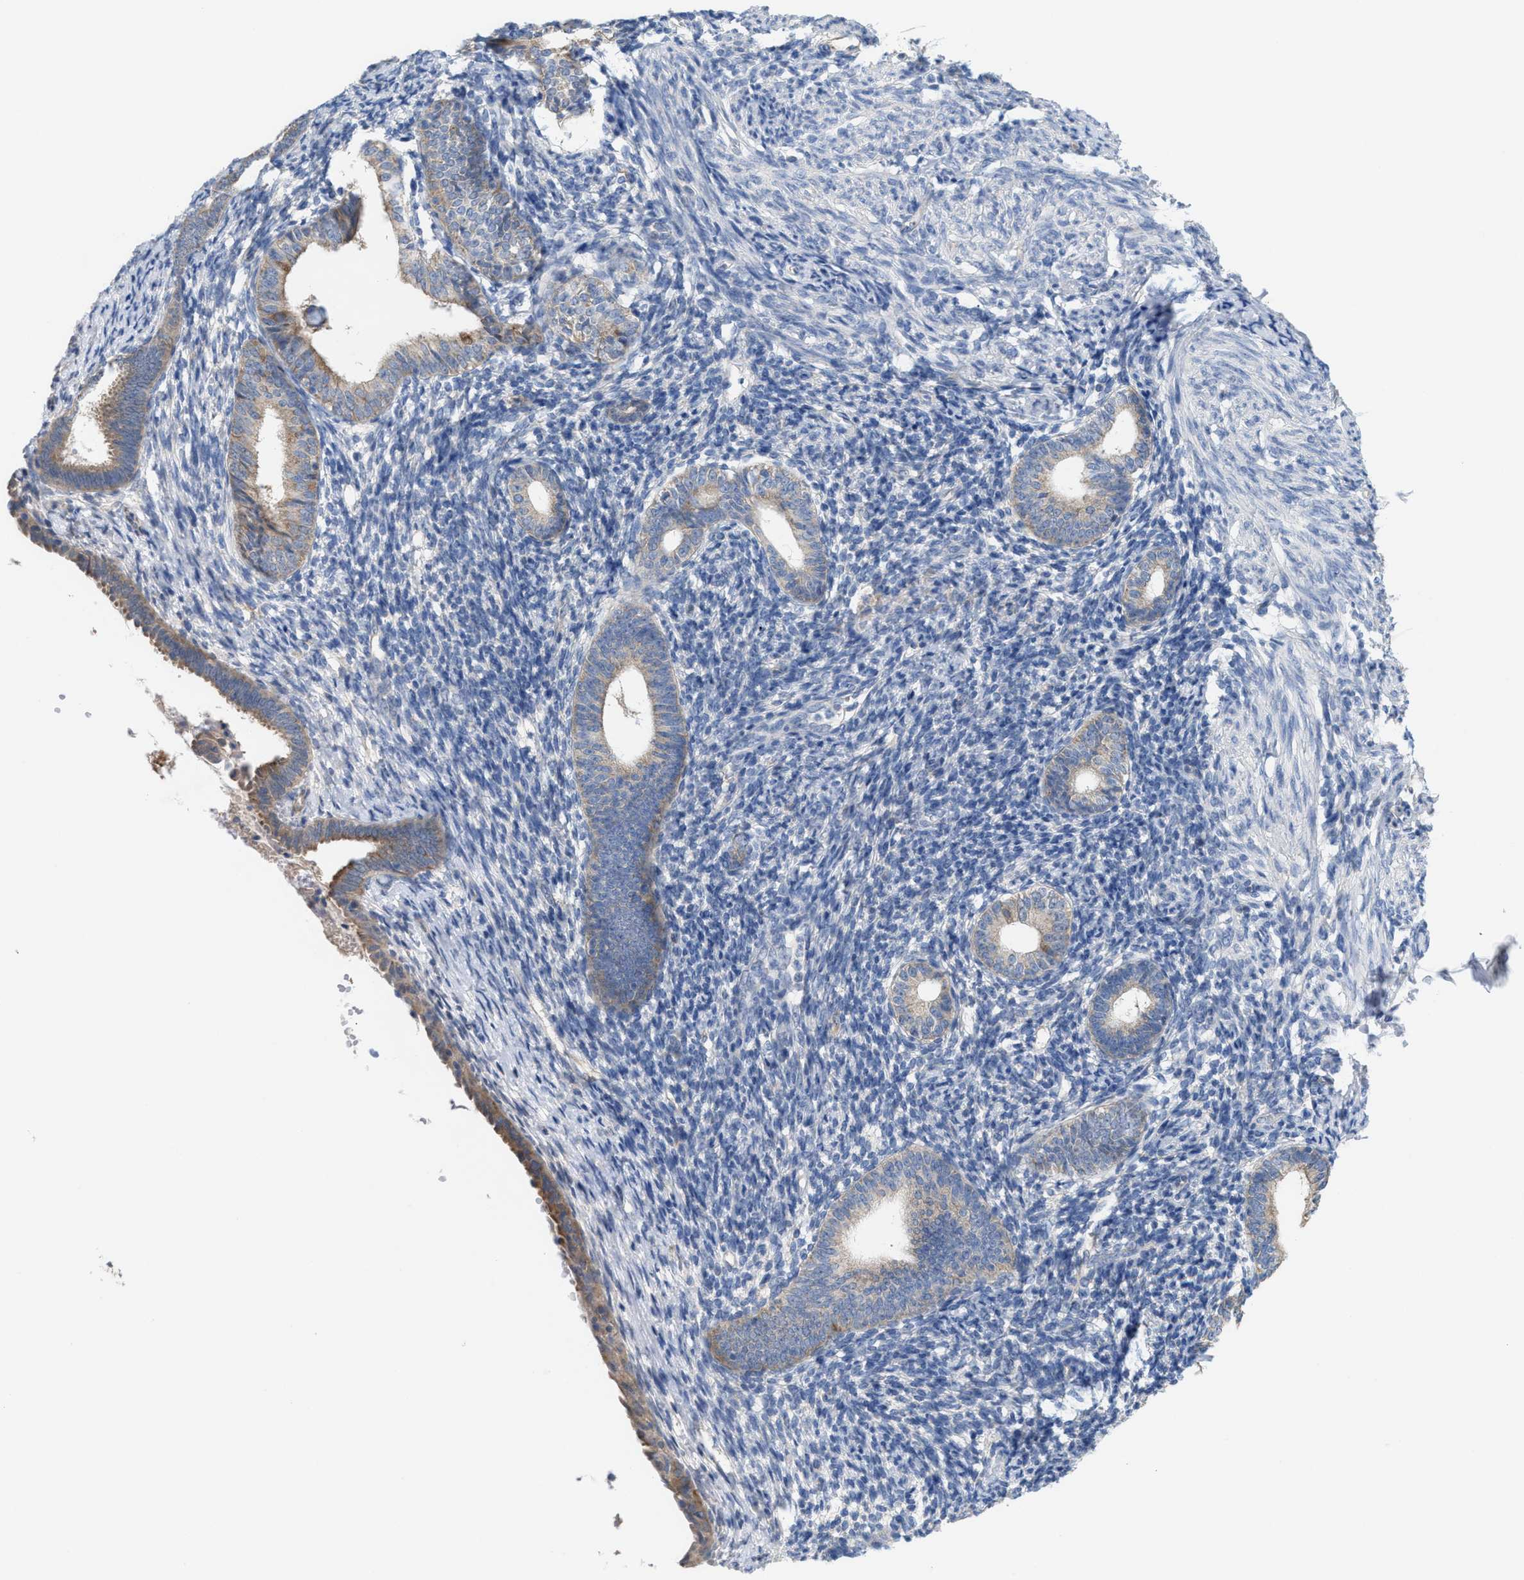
{"staining": {"intensity": "negative", "quantity": "none", "location": "none"}, "tissue": "endometrium", "cell_type": "Cells in endometrial stroma", "image_type": "normal", "snomed": [{"axis": "morphology", "description": "Normal tissue, NOS"}, {"axis": "morphology", "description": "Adenocarcinoma, NOS"}, {"axis": "topography", "description": "Endometrium"}], "caption": "This is an immunohistochemistry image of normal endometrium. There is no staining in cells in endometrial stroma.", "gene": "UBAP2", "patient": {"sex": "female", "age": 57}}